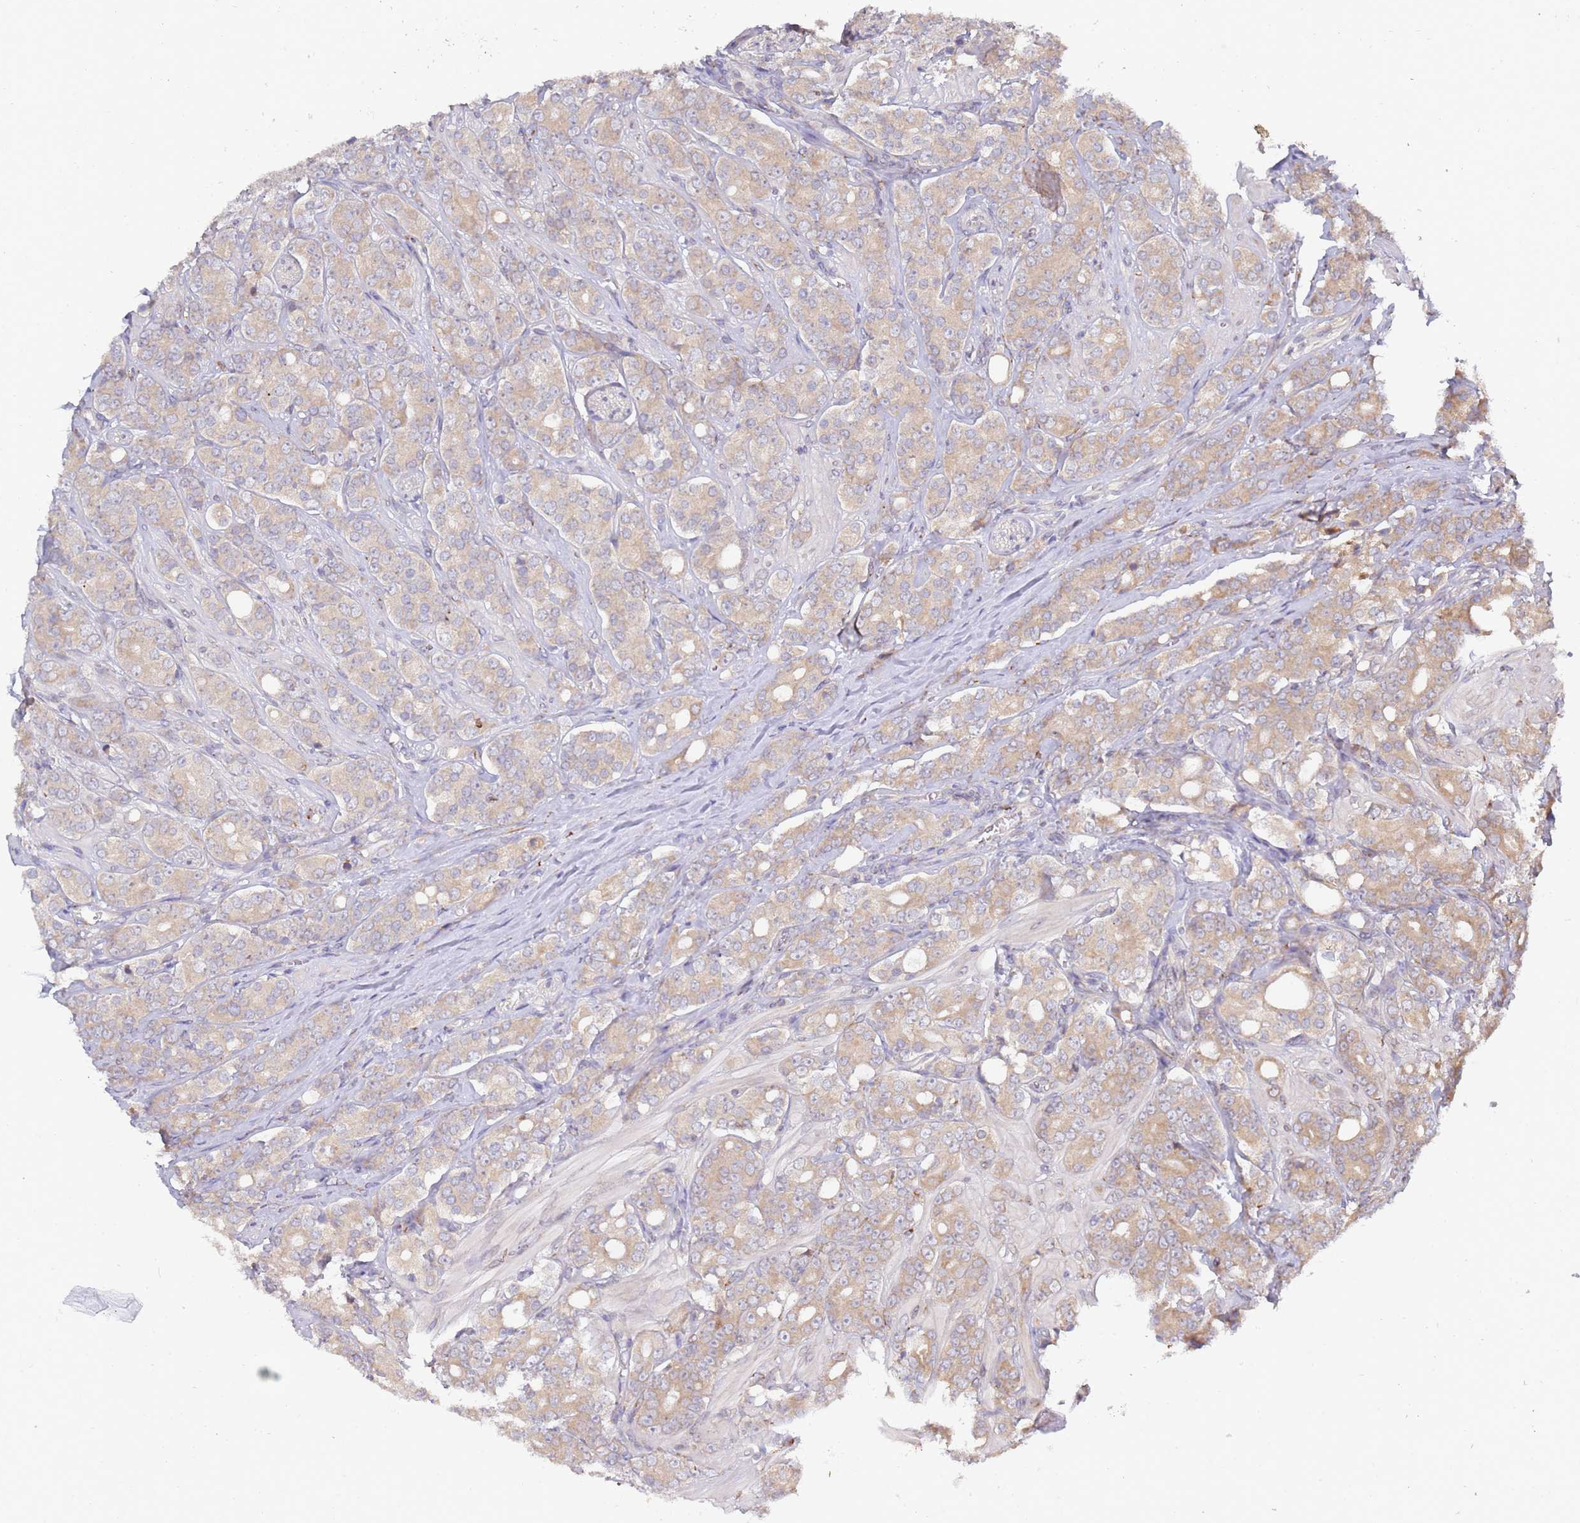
{"staining": {"intensity": "moderate", "quantity": ">75%", "location": "cytoplasmic/membranous"}, "tissue": "prostate cancer", "cell_type": "Tumor cells", "image_type": "cancer", "snomed": [{"axis": "morphology", "description": "Adenocarcinoma, High grade"}, {"axis": "topography", "description": "Prostate"}], "caption": "There is medium levels of moderate cytoplasmic/membranous staining in tumor cells of prostate cancer, as demonstrated by immunohistochemical staining (brown color).", "gene": "VRK2", "patient": {"sex": "male", "age": 62}}